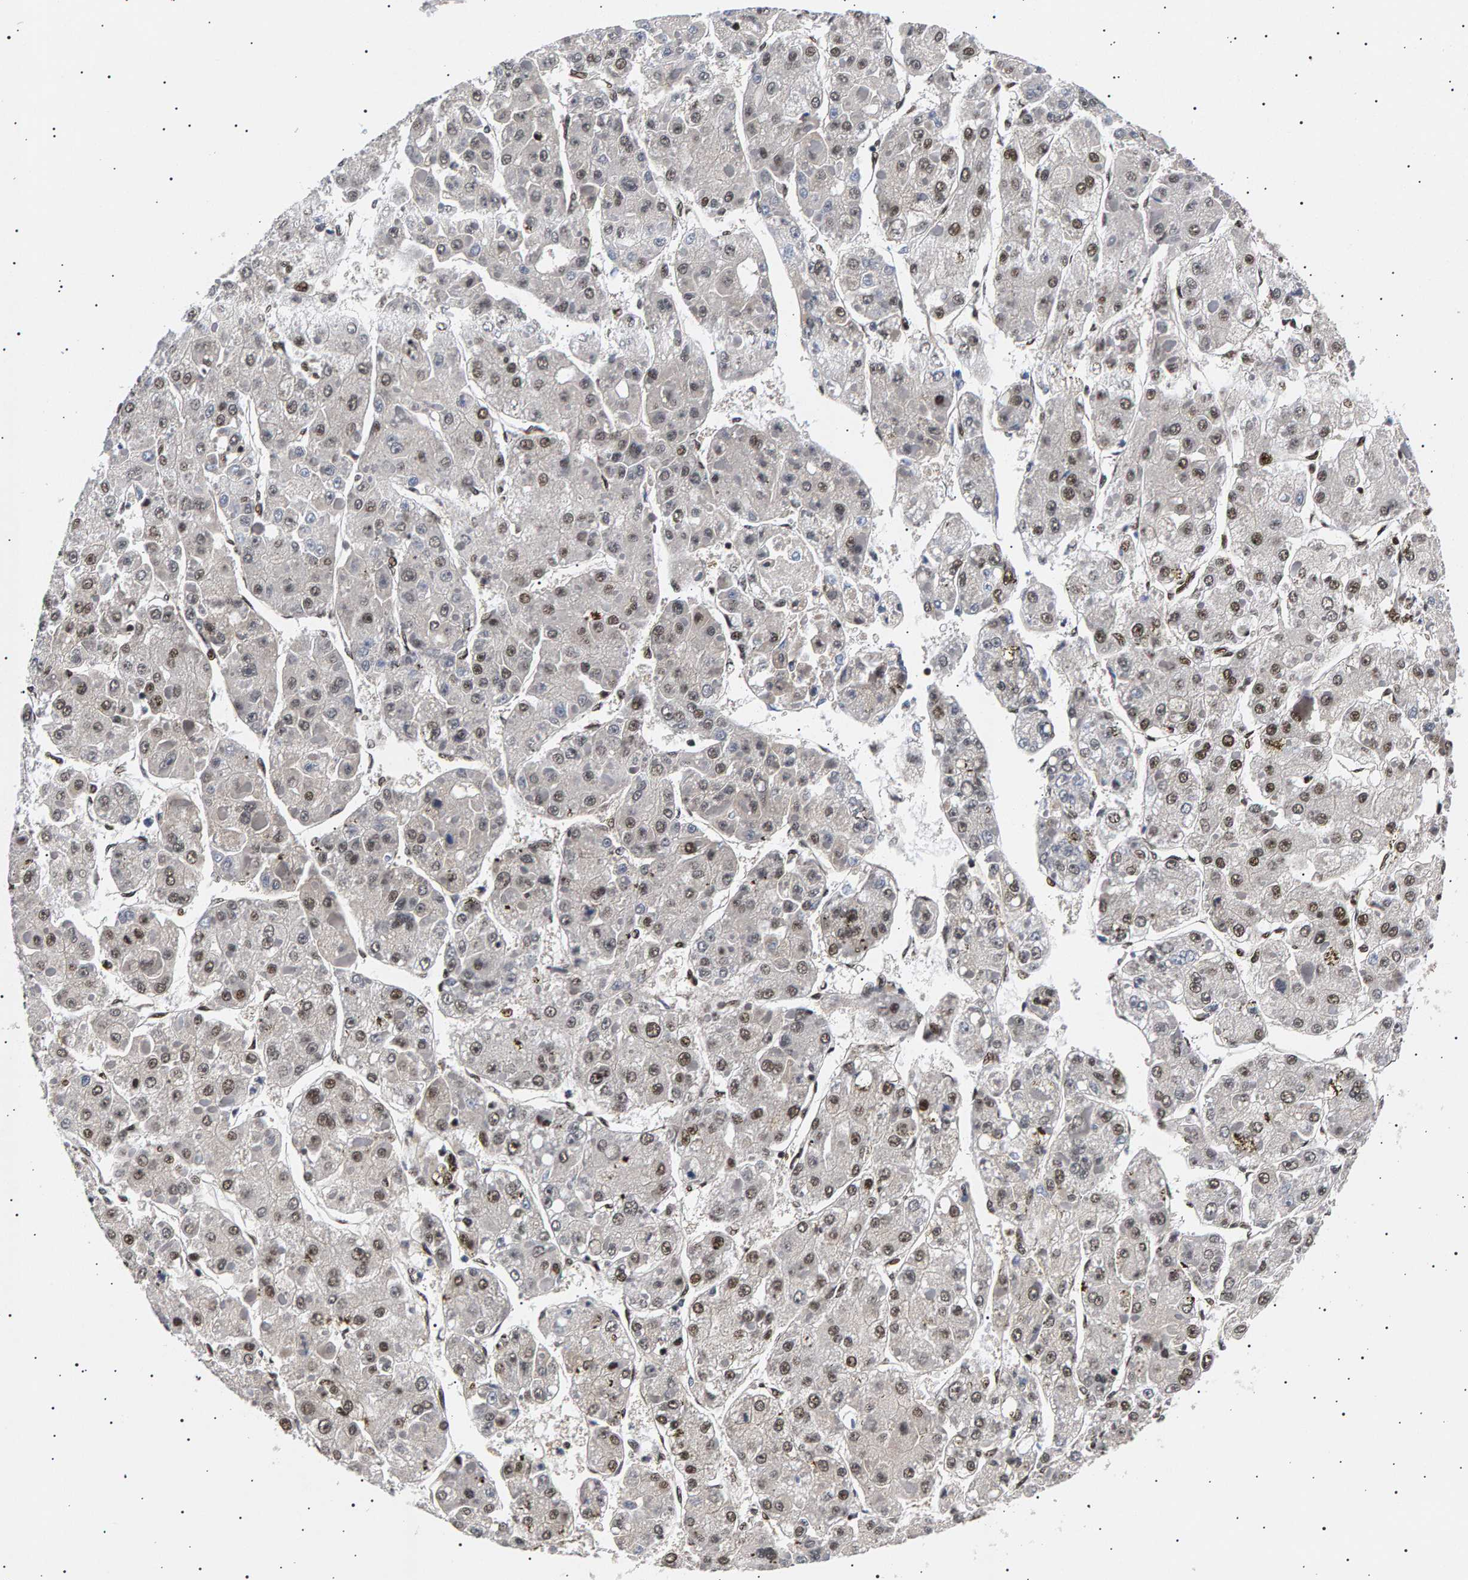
{"staining": {"intensity": "moderate", "quantity": ">75%", "location": "nuclear"}, "tissue": "liver cancer", "cell_type": "Tumor cells", "image_type": "cancer", "snomed": [{"axis": "morphology", "description": "Carcinoma, Hepatocellular, NOS"}, {"axis": "topography", "description": "Liver"}], "caption": "This is a micrograph of IHC staining of hepatocellular carcinoma (liver), which shows moderate staining in the nuclear of tumor cells.", "gene": "ANKRD40", "patient": {"sex": "female", "age": 73}}